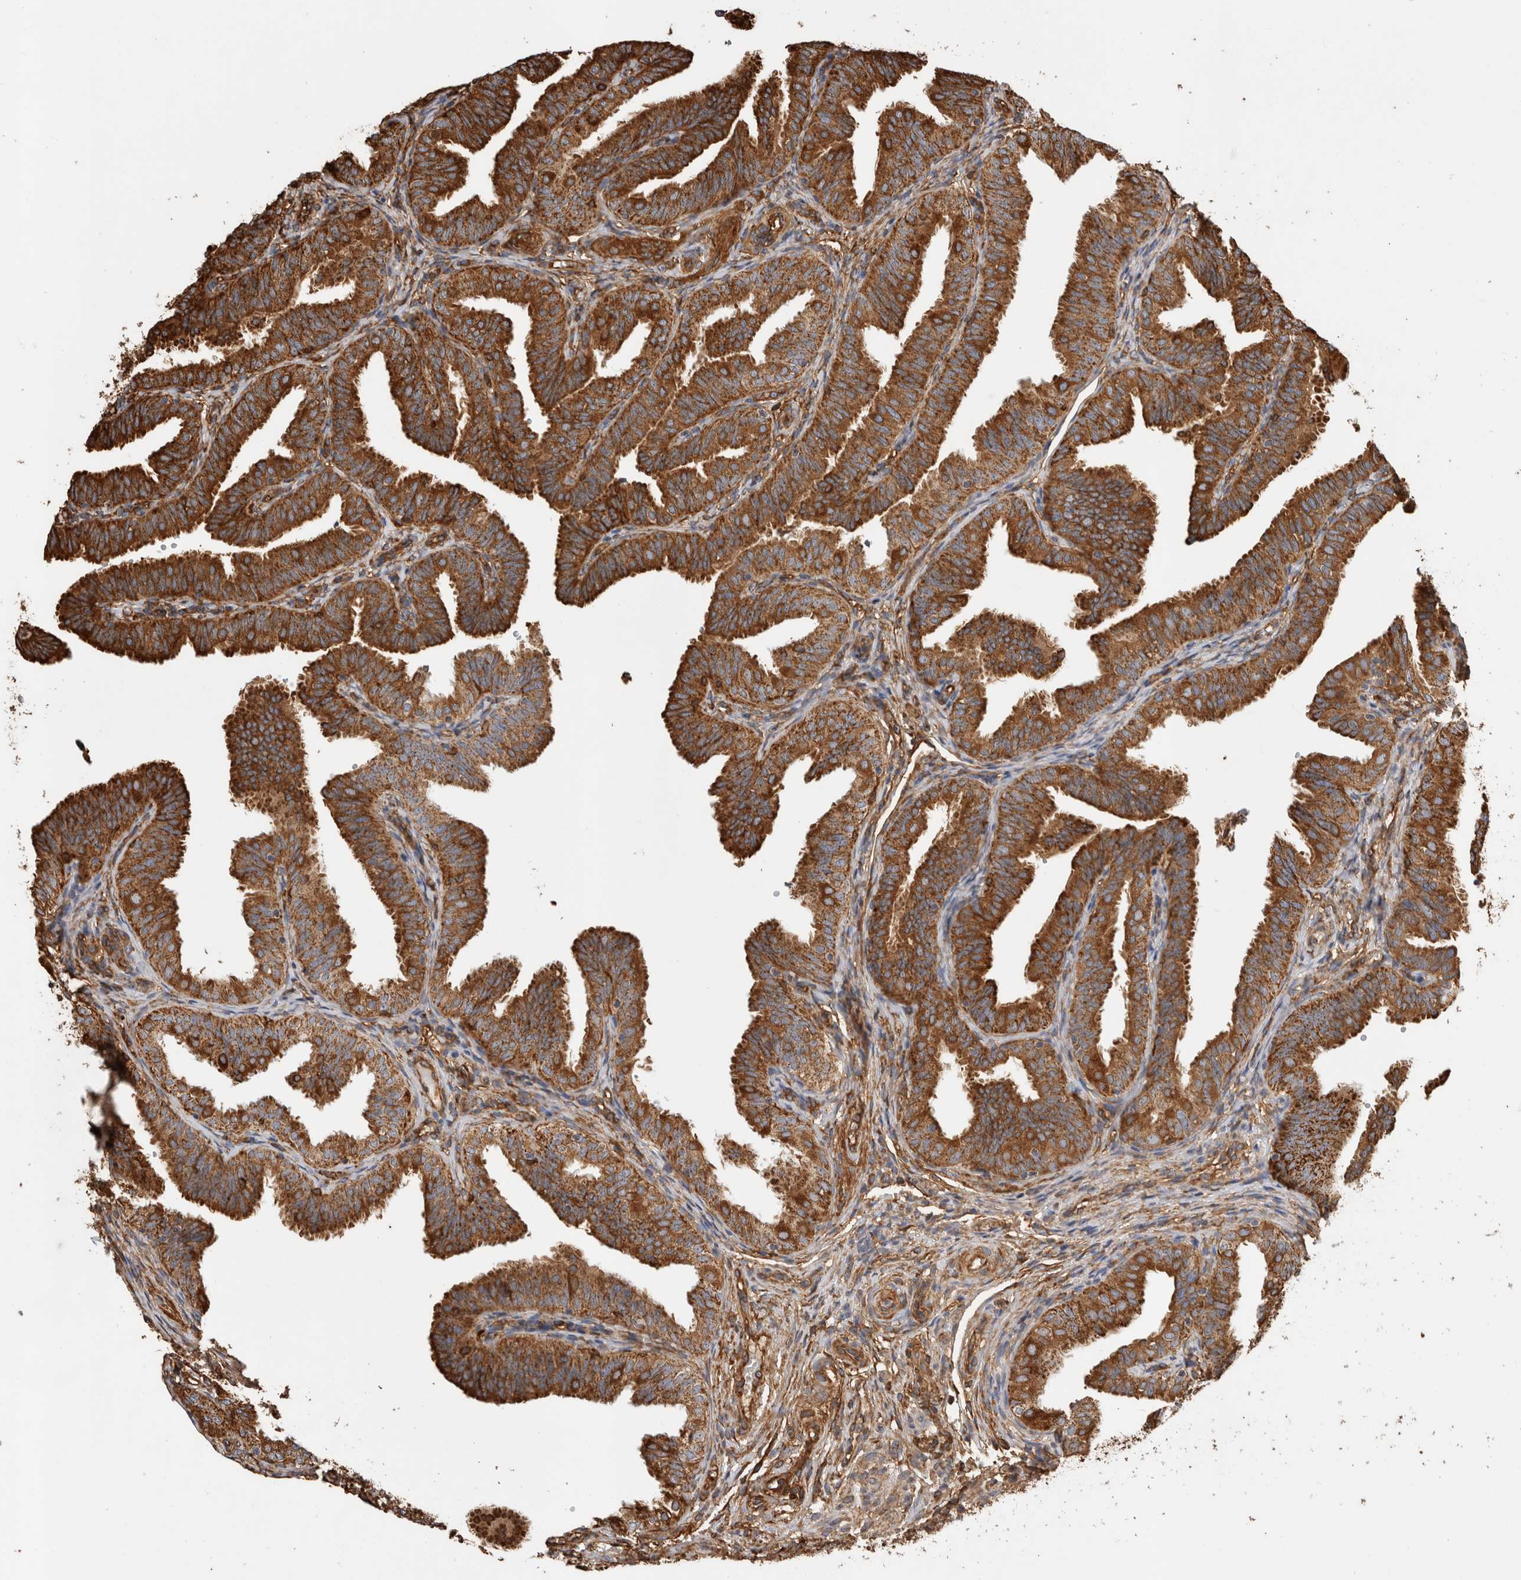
{"staining": {"intensity": "strong", "quantity": ">75%", "location": "cytoplasmic/membranous"}, "tissue": "fallopian tube", "cell_type": "Glandular cells", "image_type": "normal", "snomed": [{"axis": "morphology", "description": "Normal tissue, NOS"}, {"axis": "topography", "description": "Fallopian tube"}], "caption": "IHC staining of unremarkable fallopian tube, which demonstrates high levels of strong cytoplasmic/membranous staining in approximately >75% of glandular cells indicating strong cytoplasmic/membranous protein positivity. The staining was performed using DAB (brown) for protein detection and nuclei were counterstained in hematoxylin (blue).", "gene": "ZNF397", "patient": {"sex": "female", "age": 35}}